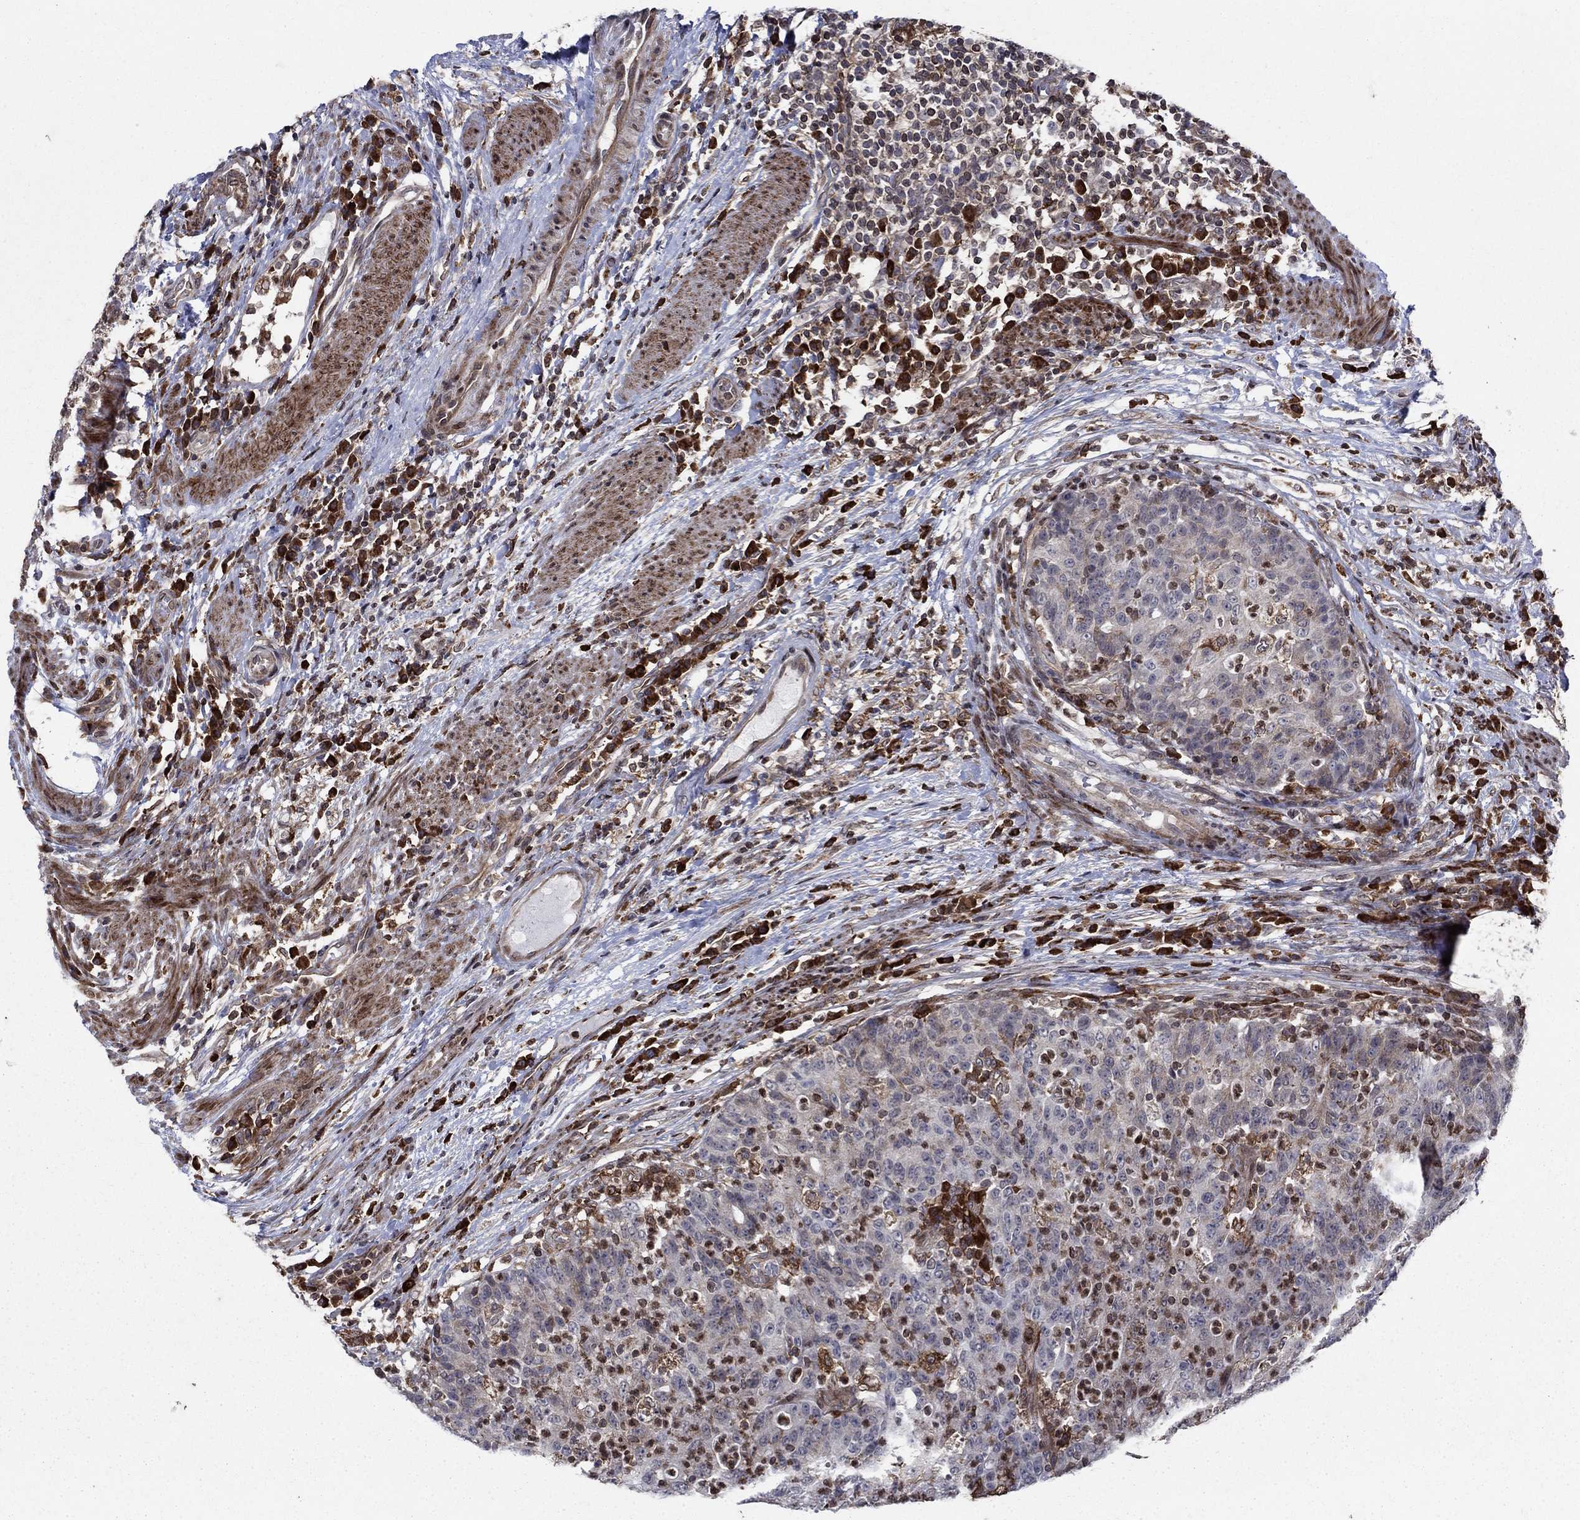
{"staining": {"intensity": "strong", "quantity": "<25%", "location": "cytoplasmic/membranous"}, "tissue": "colorectal cancer", "cell_type": "Tumor cells", "image_type": "cancer", "snomed": [{"axis": "morphology", "description": "Adenocarcinoma, NOS"}, {"axis": "topography", "description": "Colon"}], "caption": "An image showing strong cytoplasmic/membranous positivity in approximately <25% of tumor cells in colorectal adenocarcinoma, as visualized by brown immunohistochemical staining.", "gene": "DHRS7", "patient": {"sex": "male", "age": 70}}